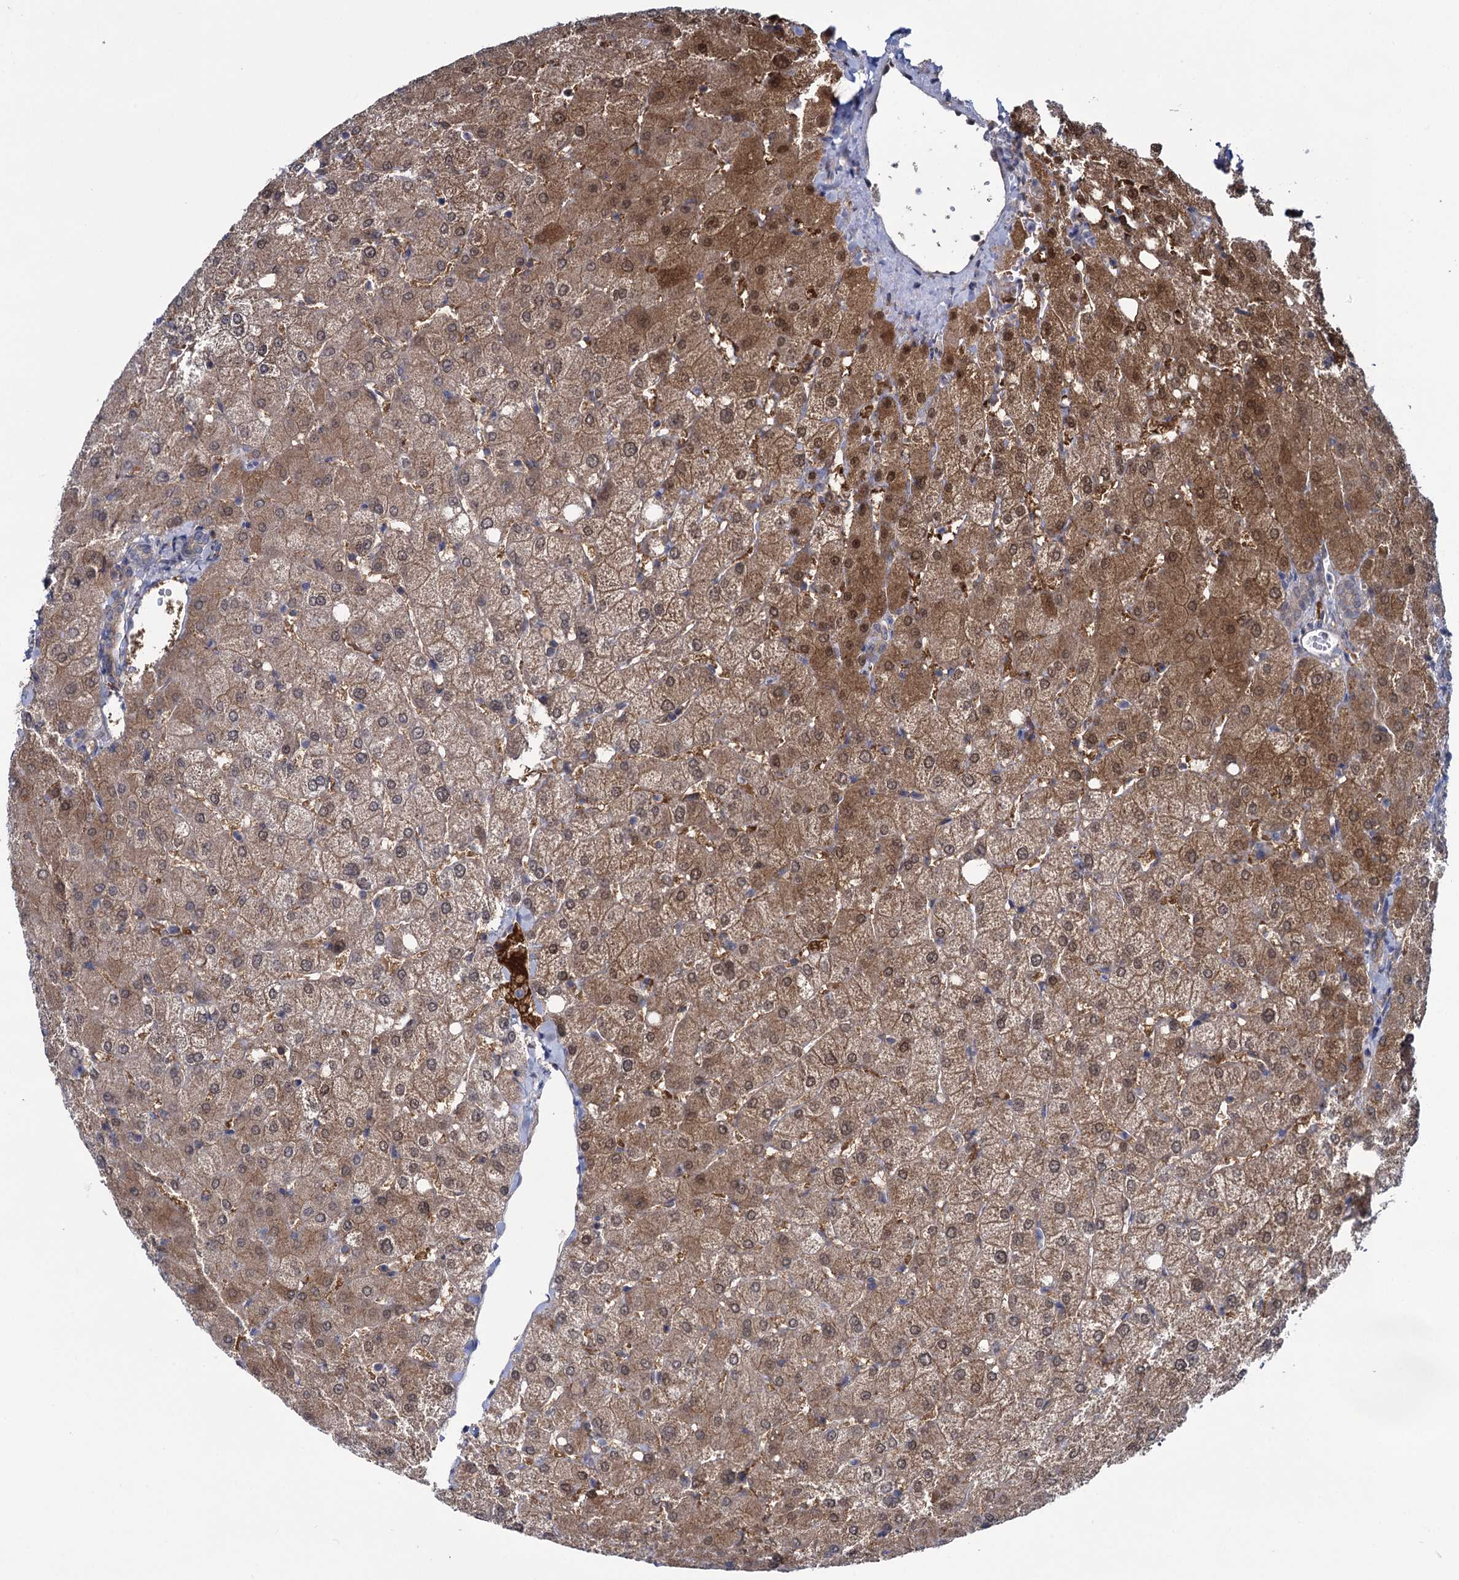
{"staining": {"intensity": "weak", "quantity": "<25%", "location": "cytoplasmic/membranous"}, "tissue": "liver", "cell_type": "Cholangiocytes", "image_type": "normal", "snomed": [{"axis": "morphology", "description": "Normal tissue, NOS"}, {"axis": "topography", "description": "Liver"}], "caption": "Human liver stained for a protein using immunohistochemistry reveals no positivity in cholangiocytes.", "gene": "GLO1", "patient": {"sex": "female", "age": 54}}